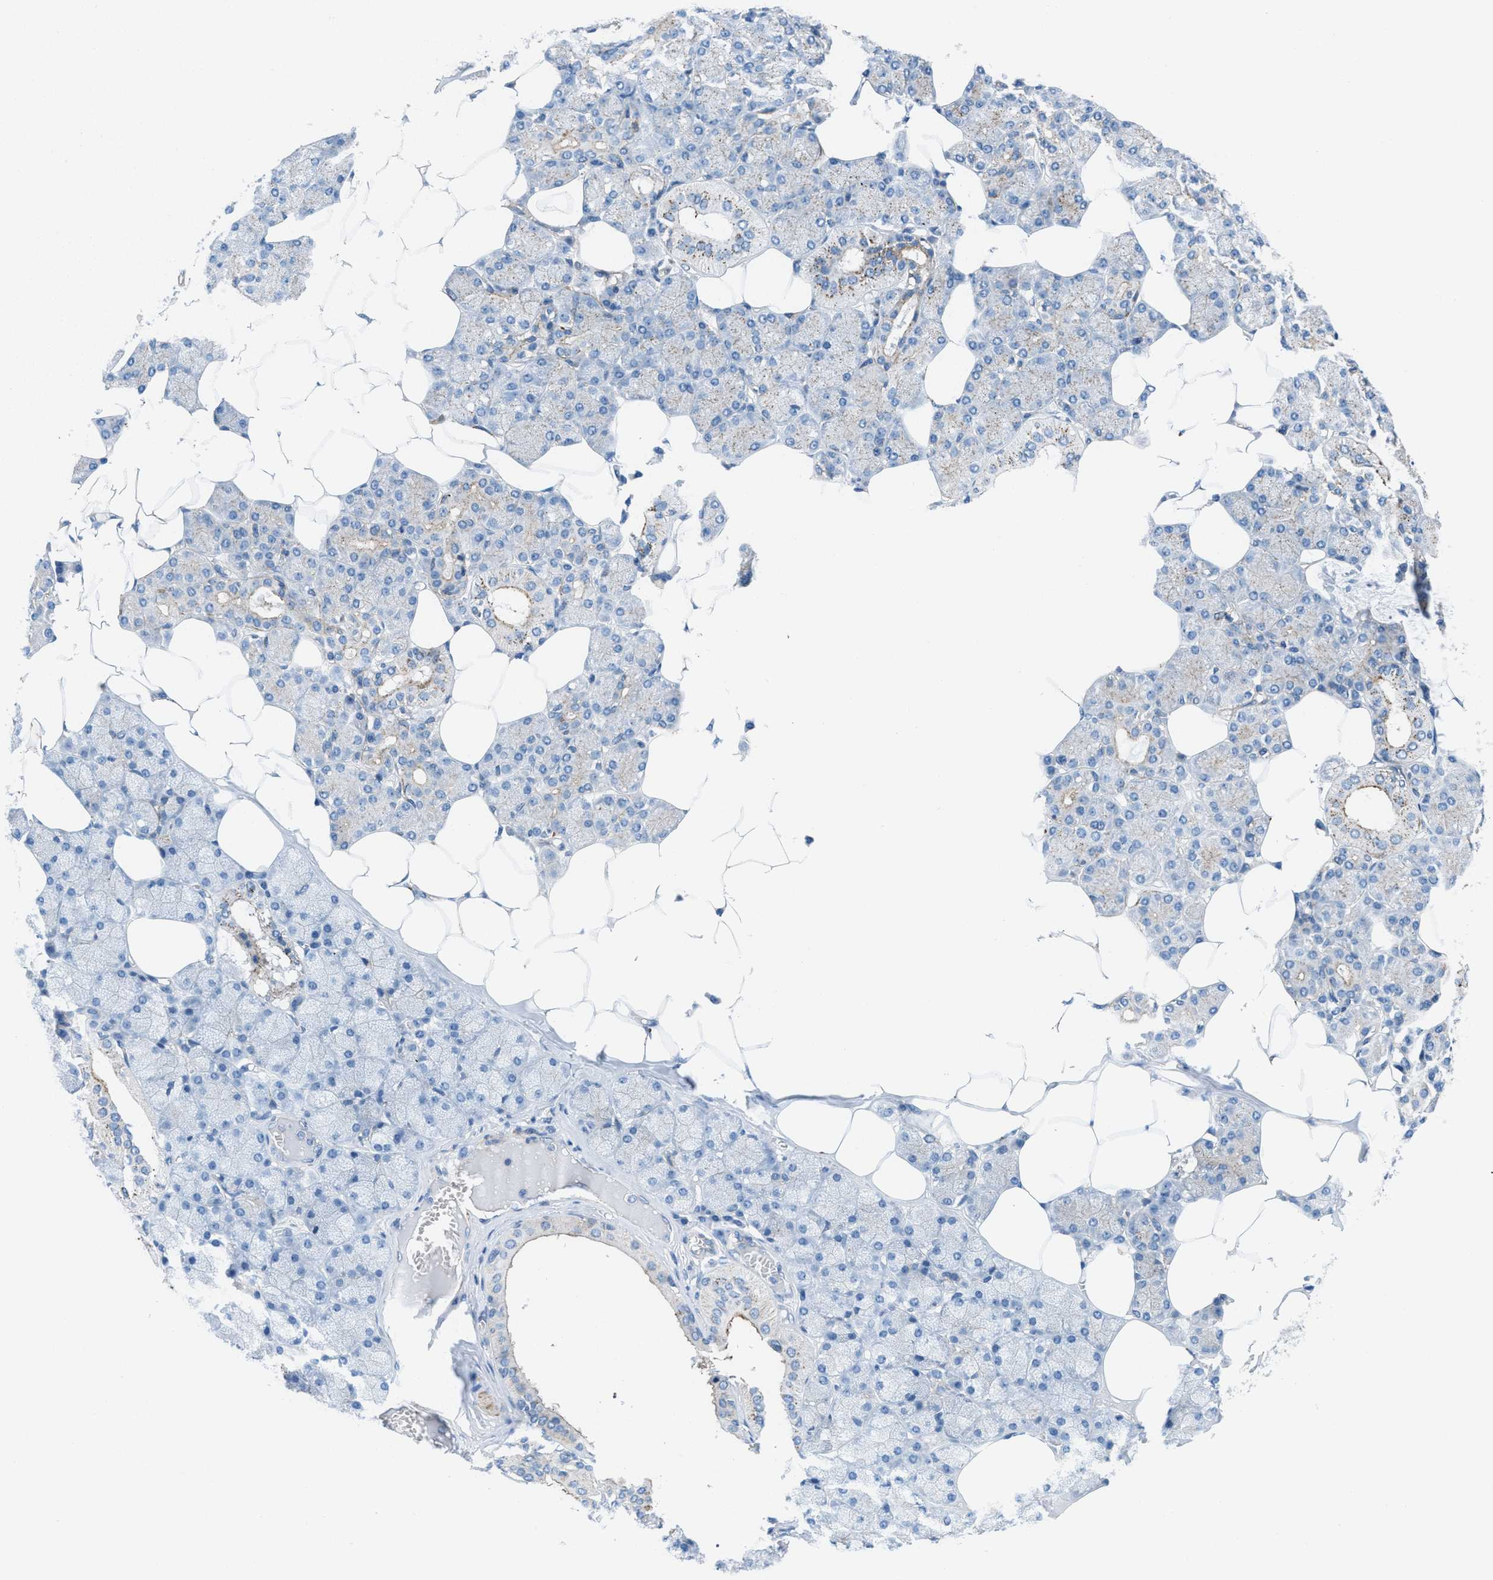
{"staining": {"intensity": "strong", "quantity": "<25%", "location": "cytoplasmic/membranous"}, "tissue": "salivary gland", "cell_type": "Glandular cells", "image_type": "normal", "snomed": [{"axis": "morphology", "description": "Normal tissue, NOS"}, {"axis": "topography", "description": "Salivary gland"}], "caption": "This is a photomicrograph of immunohistochemistry (IHC) staining of unremarkable salivary gland, which shows strong staining in the cytoplasmic/membranous of glandular cells.", "gene": "MFSD13A", "patient": {"sex": "male", "age": 62}}